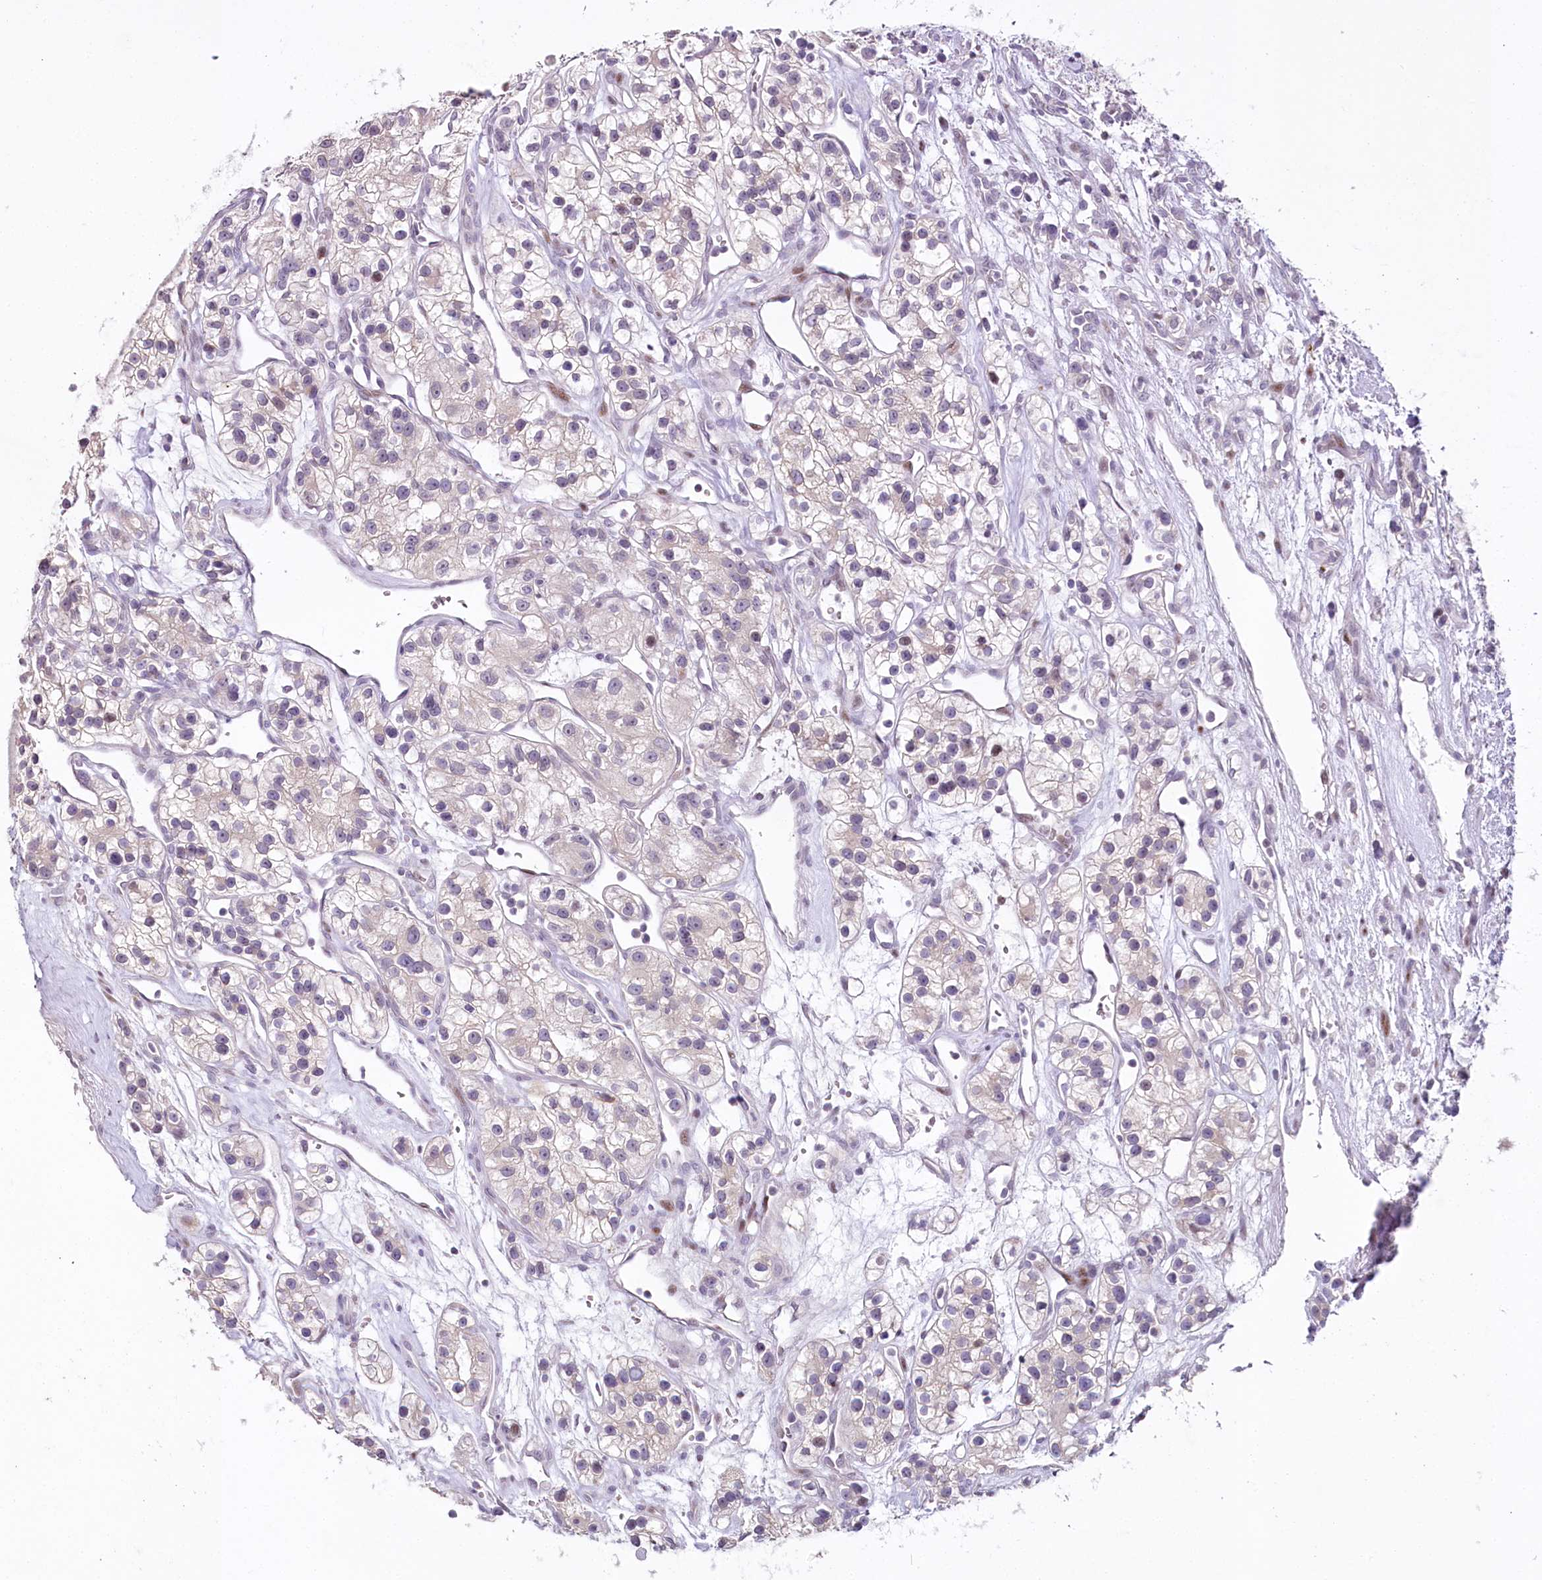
{"staining": {"intensity": "negative", "quantity": "none", "location": "none"}, "tissue": "renal cancer", "cell_type": "Tumor cells", "image_type": "cancer", "snomed": [{"axis": "morphology", "description": "Adenocarcinoma, NOS"}, {"axis": "topography", "description": "Kidney"}], "caption": "Immunohistochemical staining of renal cancer (adenocarcinoma) demonstrates no significant staining in tumor cells.", "gene": "HPD", "patient": {"sex": "female", "age": 57}}